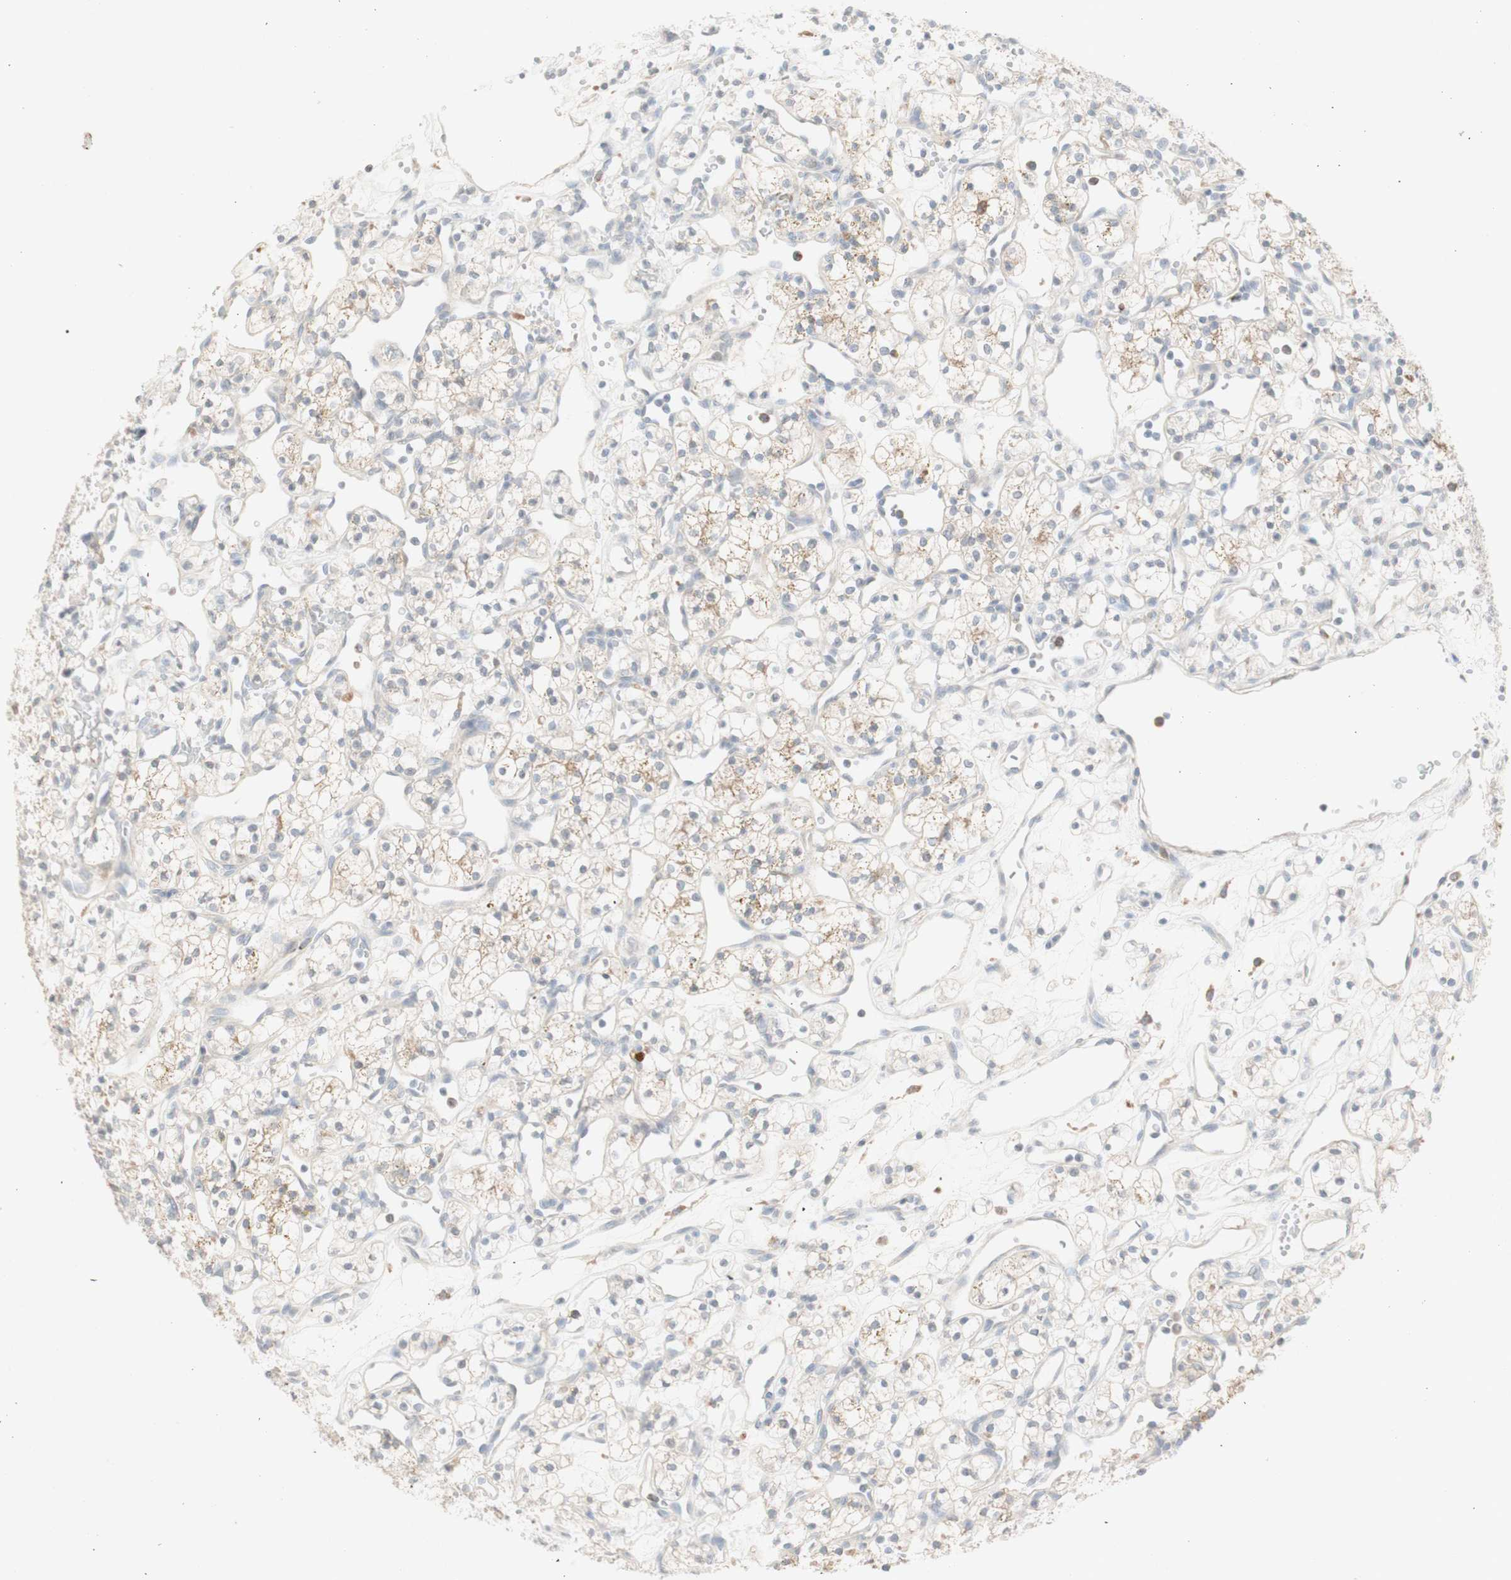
{"staining": {"intensity": "weak", "quantity": "<25%", "location": "cytoplasmic/membranous"}, "tissue": "renal cancer", "cell_type": "Tumor cells", "image_type": "cancer", "snomed": [{"axis": "morphology", "description": "Adenocarcinoma, NOS"}, {"axis": "topography", "description": "Kidney"}], "caption": "This is a histopathology image of immunohistochemistry staining of renal cancer, which shows no staining in tumor cells. Nuclei are stained in blue.", "gene": "ATP6V1B1", "patient": {"sex": "female", "age": 60}}